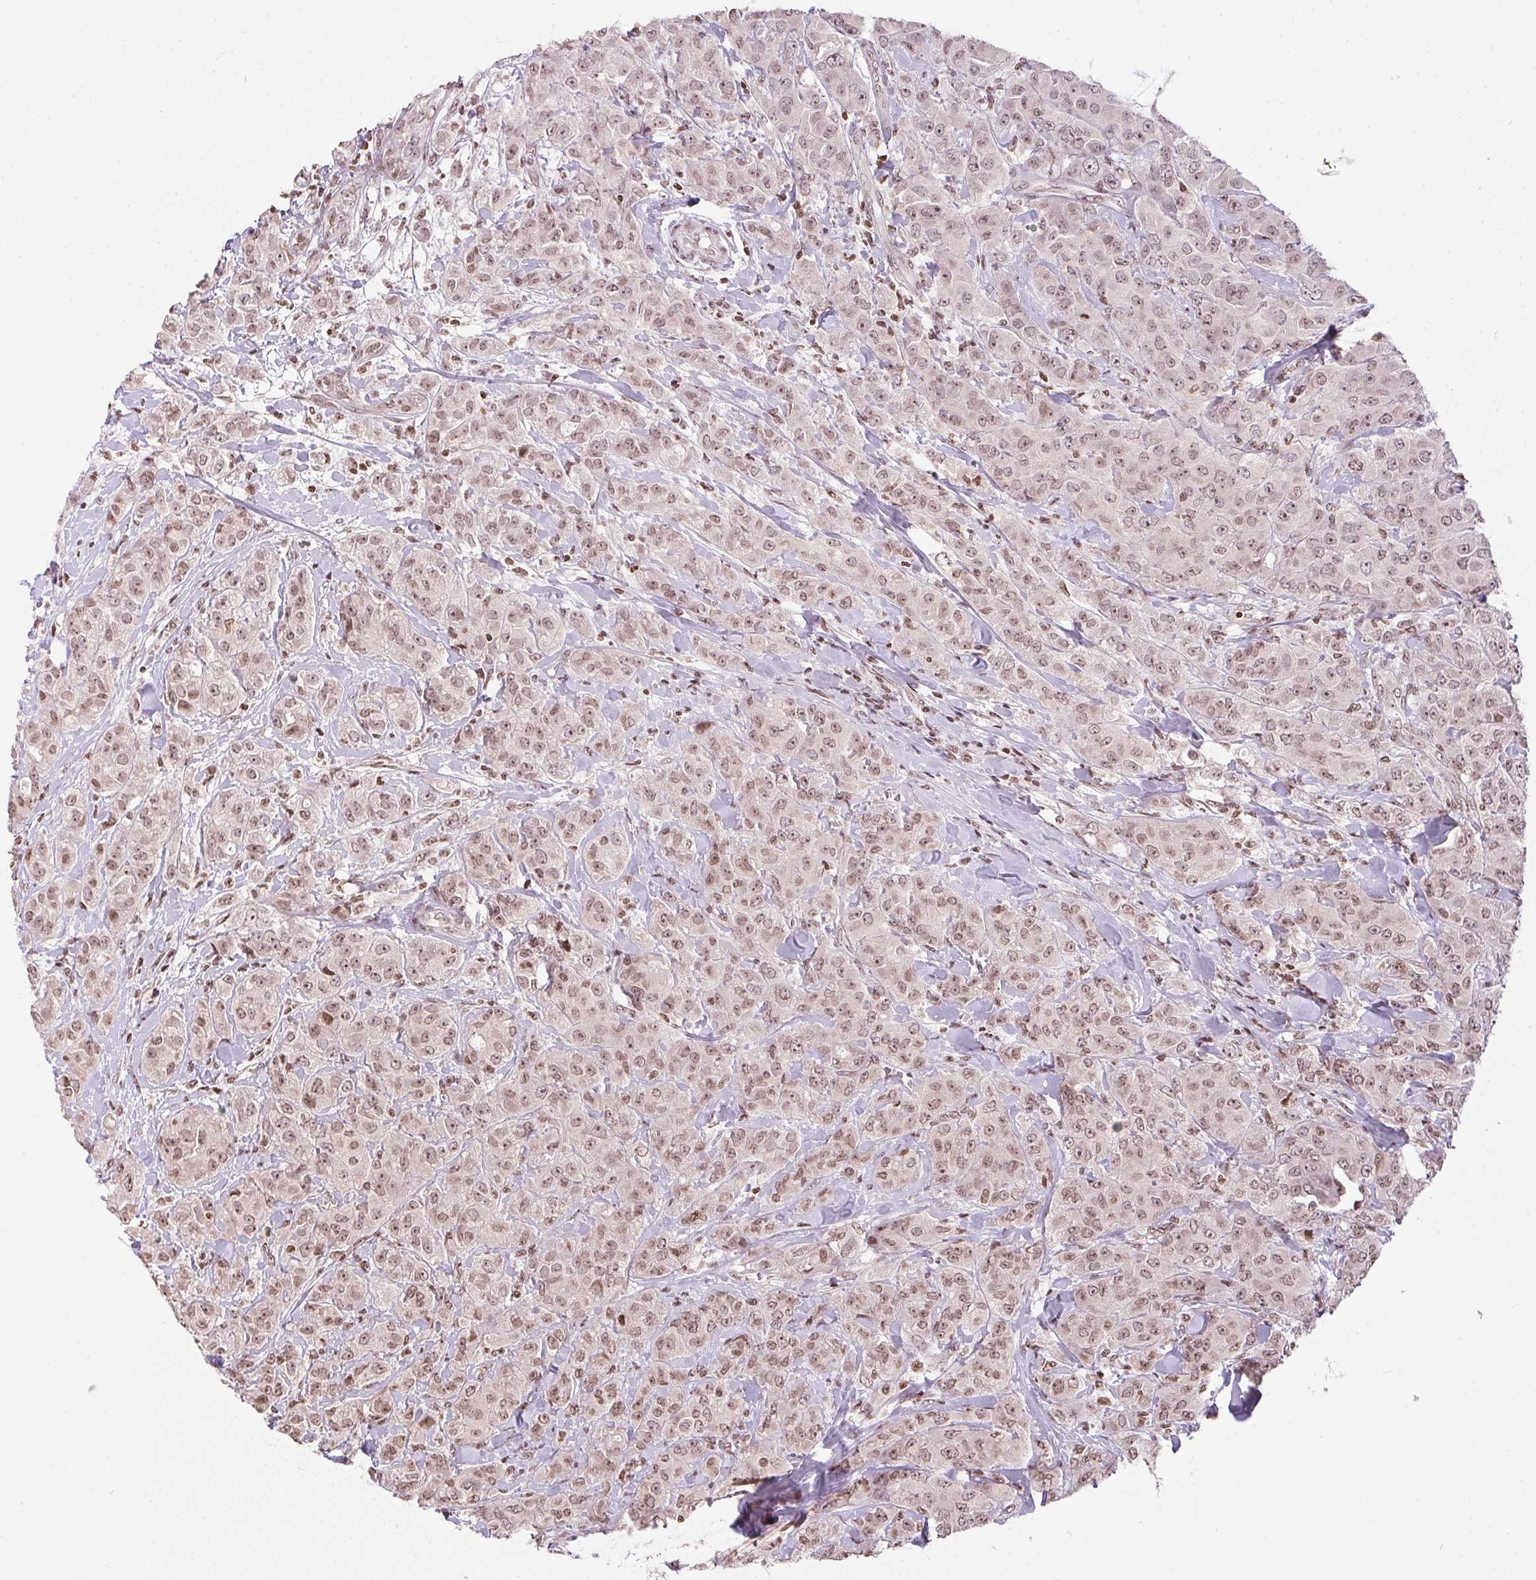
{"staining": {"intensity": "weak", "quantity": ">75%", "location": "nuclear"}, "tissue": "breast cancer", "cell_type": "Tumor cells", "image_type": "cancer", "snomed": [{"axis": "morphology", "description": "Normal tissue, NOS"}, {"axis": "morphology", "description": "Duct carcinoma"}, {"axis": "topography", "description": "Breast"}], "caption": "Breast cancer (intraductal carcinoma) stained with a brown dye demonstrates weak nuclear positive expression in about >75% of tumor cells.", "gene": "RNF181", "patient": {"sex": "female", "age": 43}}